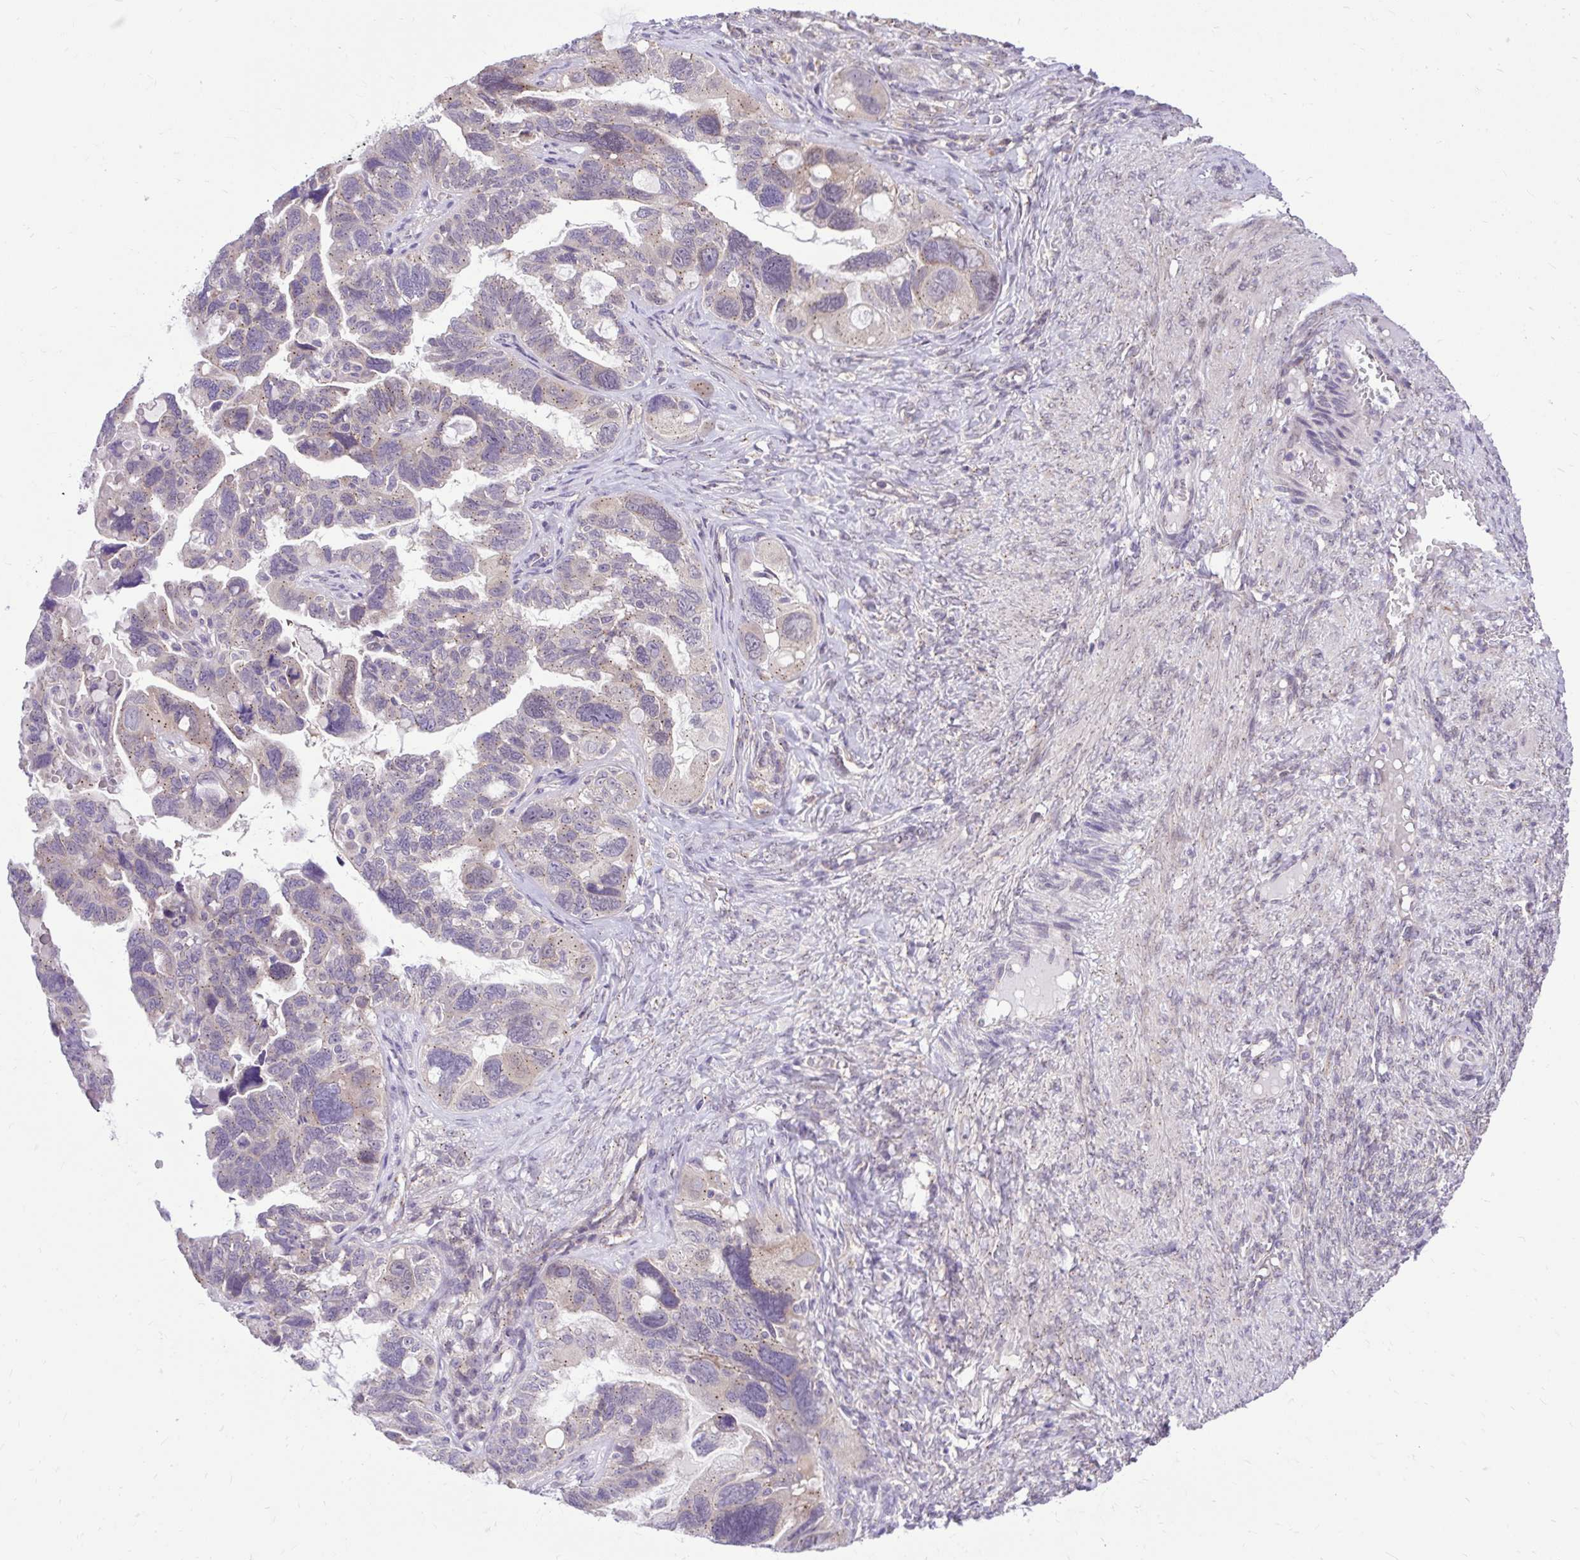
{"staining": {"intensity": "weak", "quantity": "25%-75%", "location": "cytoplasmic/membranous"}, "tissue": "ovarian cancer", "cell_type": "Tumor cells", "image_type": "cancer", "snomed": [{"axis": "morphology", "description": "Cystadenocarcinoma, serous, NOS"}, {"axis": "topography", "description": "Ovary"}], "caption": "Immunohistochemistry (IHC) micrograph of neoplastic tissue: human serous cystadenocarcinoma (ovarian) stained using IHC displays low levels of weak protein expression localized specifically in the cytoplasmic/membranous of tumor cells, appearing as a cytoplasmic/membranous brown color.", "gene": "CEACAM18", "patient": {"sex": "female", "age": 60}}